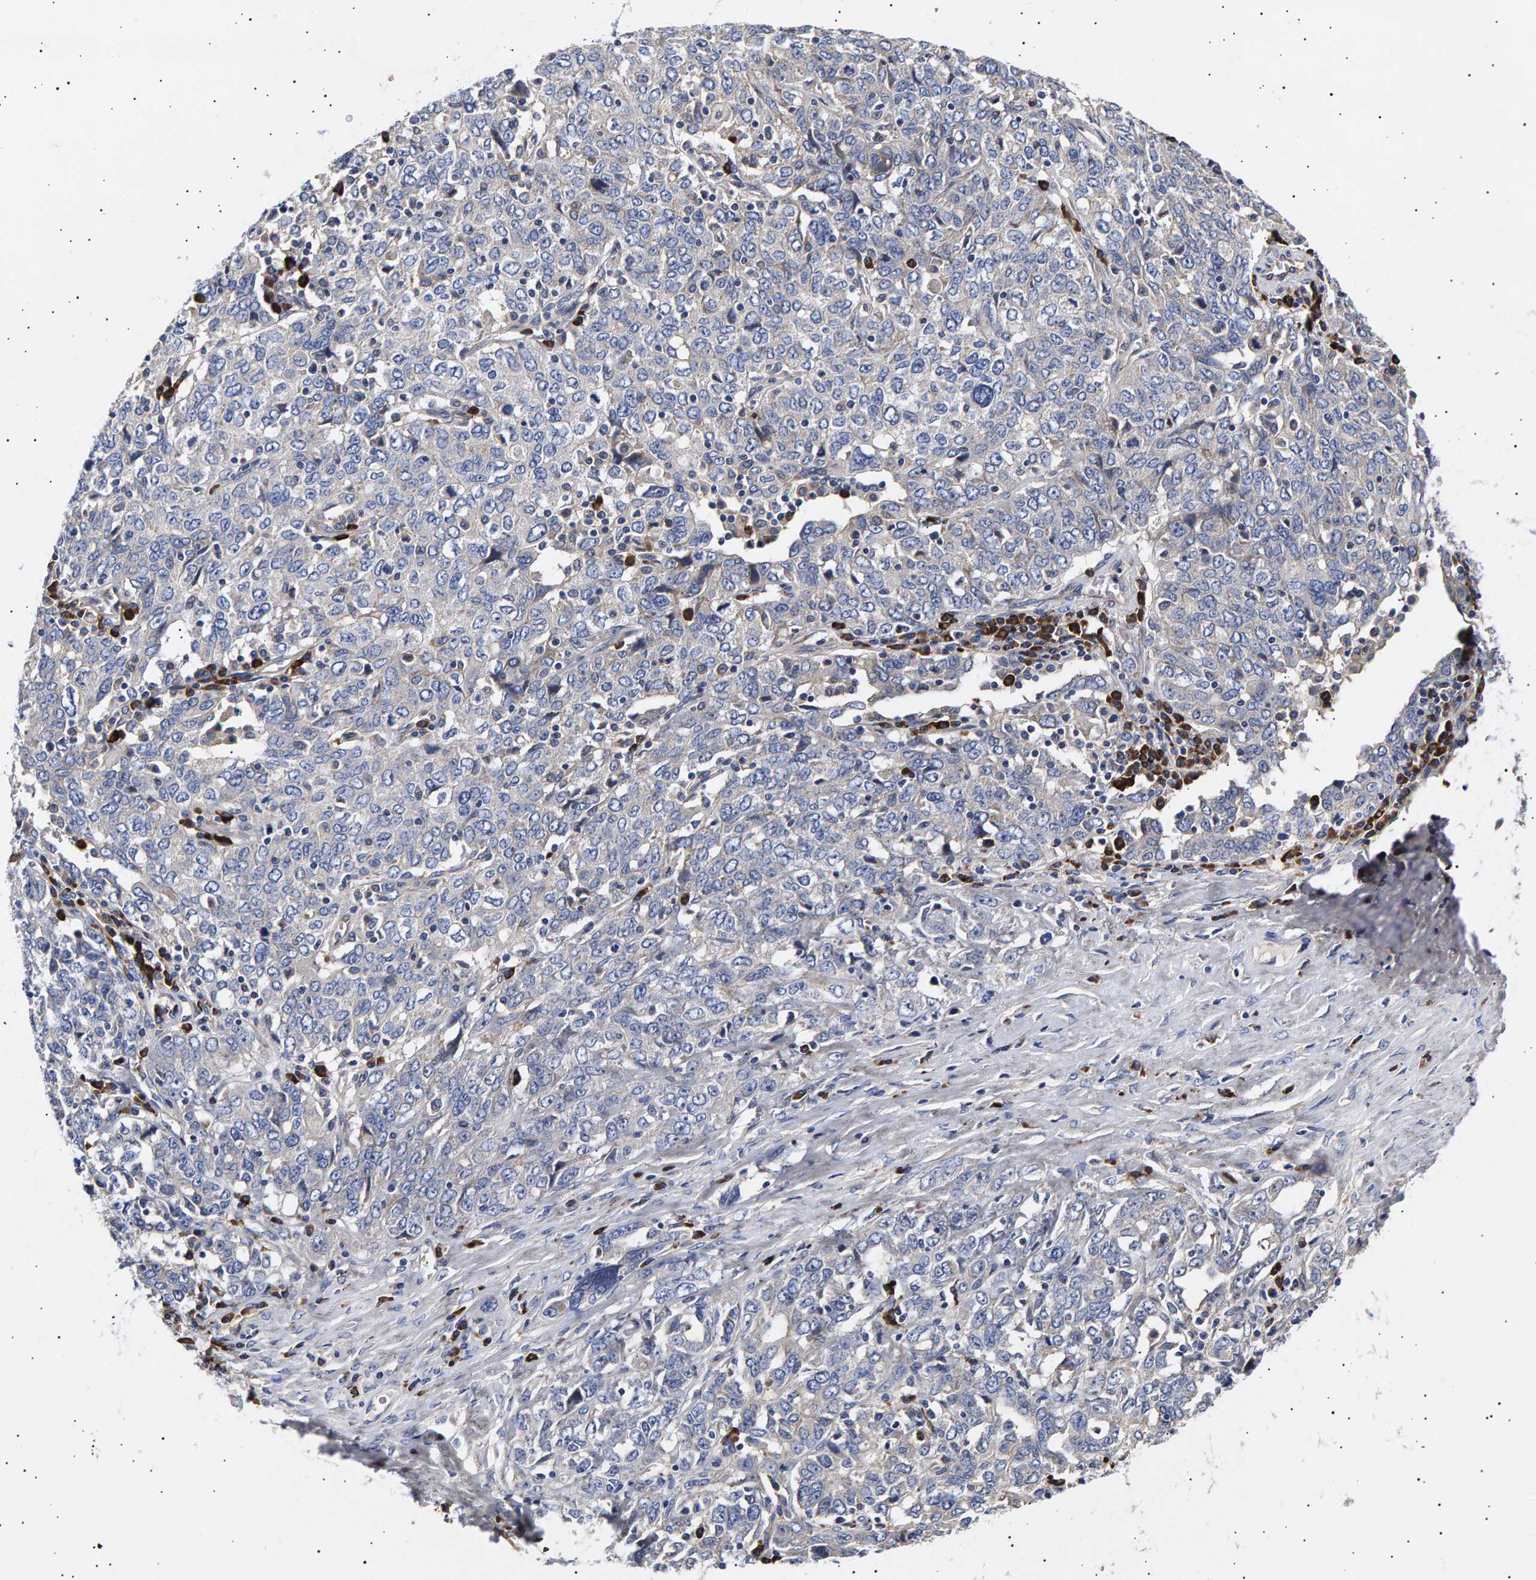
{"staining": {"intensity": "negative", "quantity": "none", "location": "none"}, "tissue": "ovarian cancer", "cell_type": "Tumor cells", "image_type": "cancer", "snomed": [{"axis": "morphology", "description": "Carcinoma, endometroid"}, {"axis": "topography", "description": "Ovary"}], "caption": "An immunohistochemistry (IHC) micrograph of ovarian cancer (endometroid carcinoma) is shown. There is no staining in tumor cells of ovarian cancer (endometroid carcinoma).", "gene": "ANKRD40", "patient": {"sex": "female", "age": 62}}